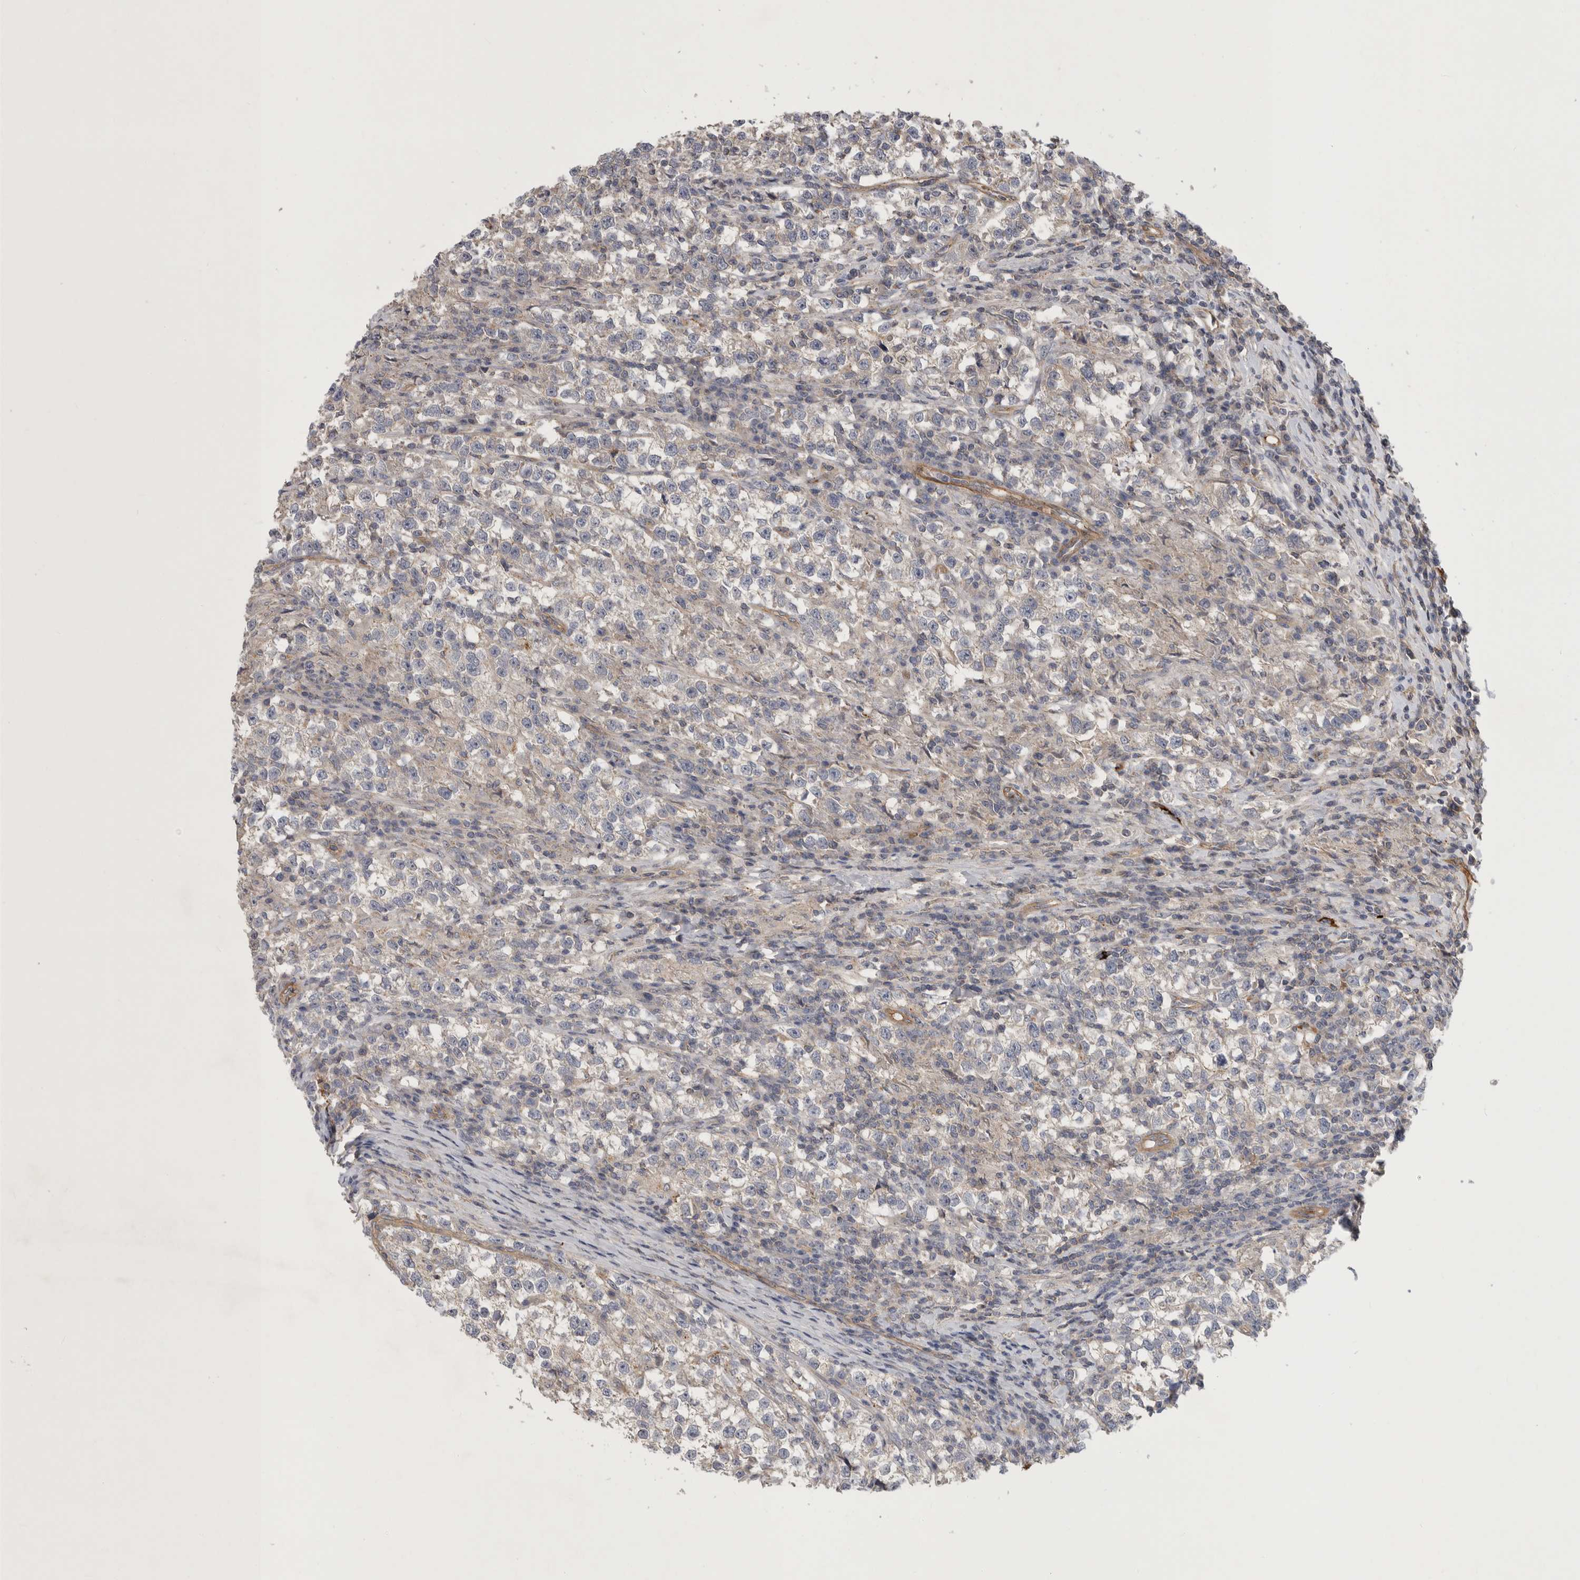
{"staining": {"intensity": "negative", "quantity": "none", "location": "none"}, "tissue": "testis cancer", "cell_type": "Tumor cells", "image_type": "cancer", "snomed": [{"axis": "morphology", "description": "Normal tissue, NOS"}, {"axis": "morphology", "description": "Seminoma, NOS"}, {"axis": "topography", "description": "Testis"}], "caption": "A high-resolution micrograph shows IHC staining of testis cancer (seminoma), which demonstrates no significant expression in tumor cells. (Brightfield microscopy of DAB (3,3'-diaminobenzidine) immunohistochemistry at high magnification).", "gene": "MLPH", "patient": {"sex": "male", "age": 43}}